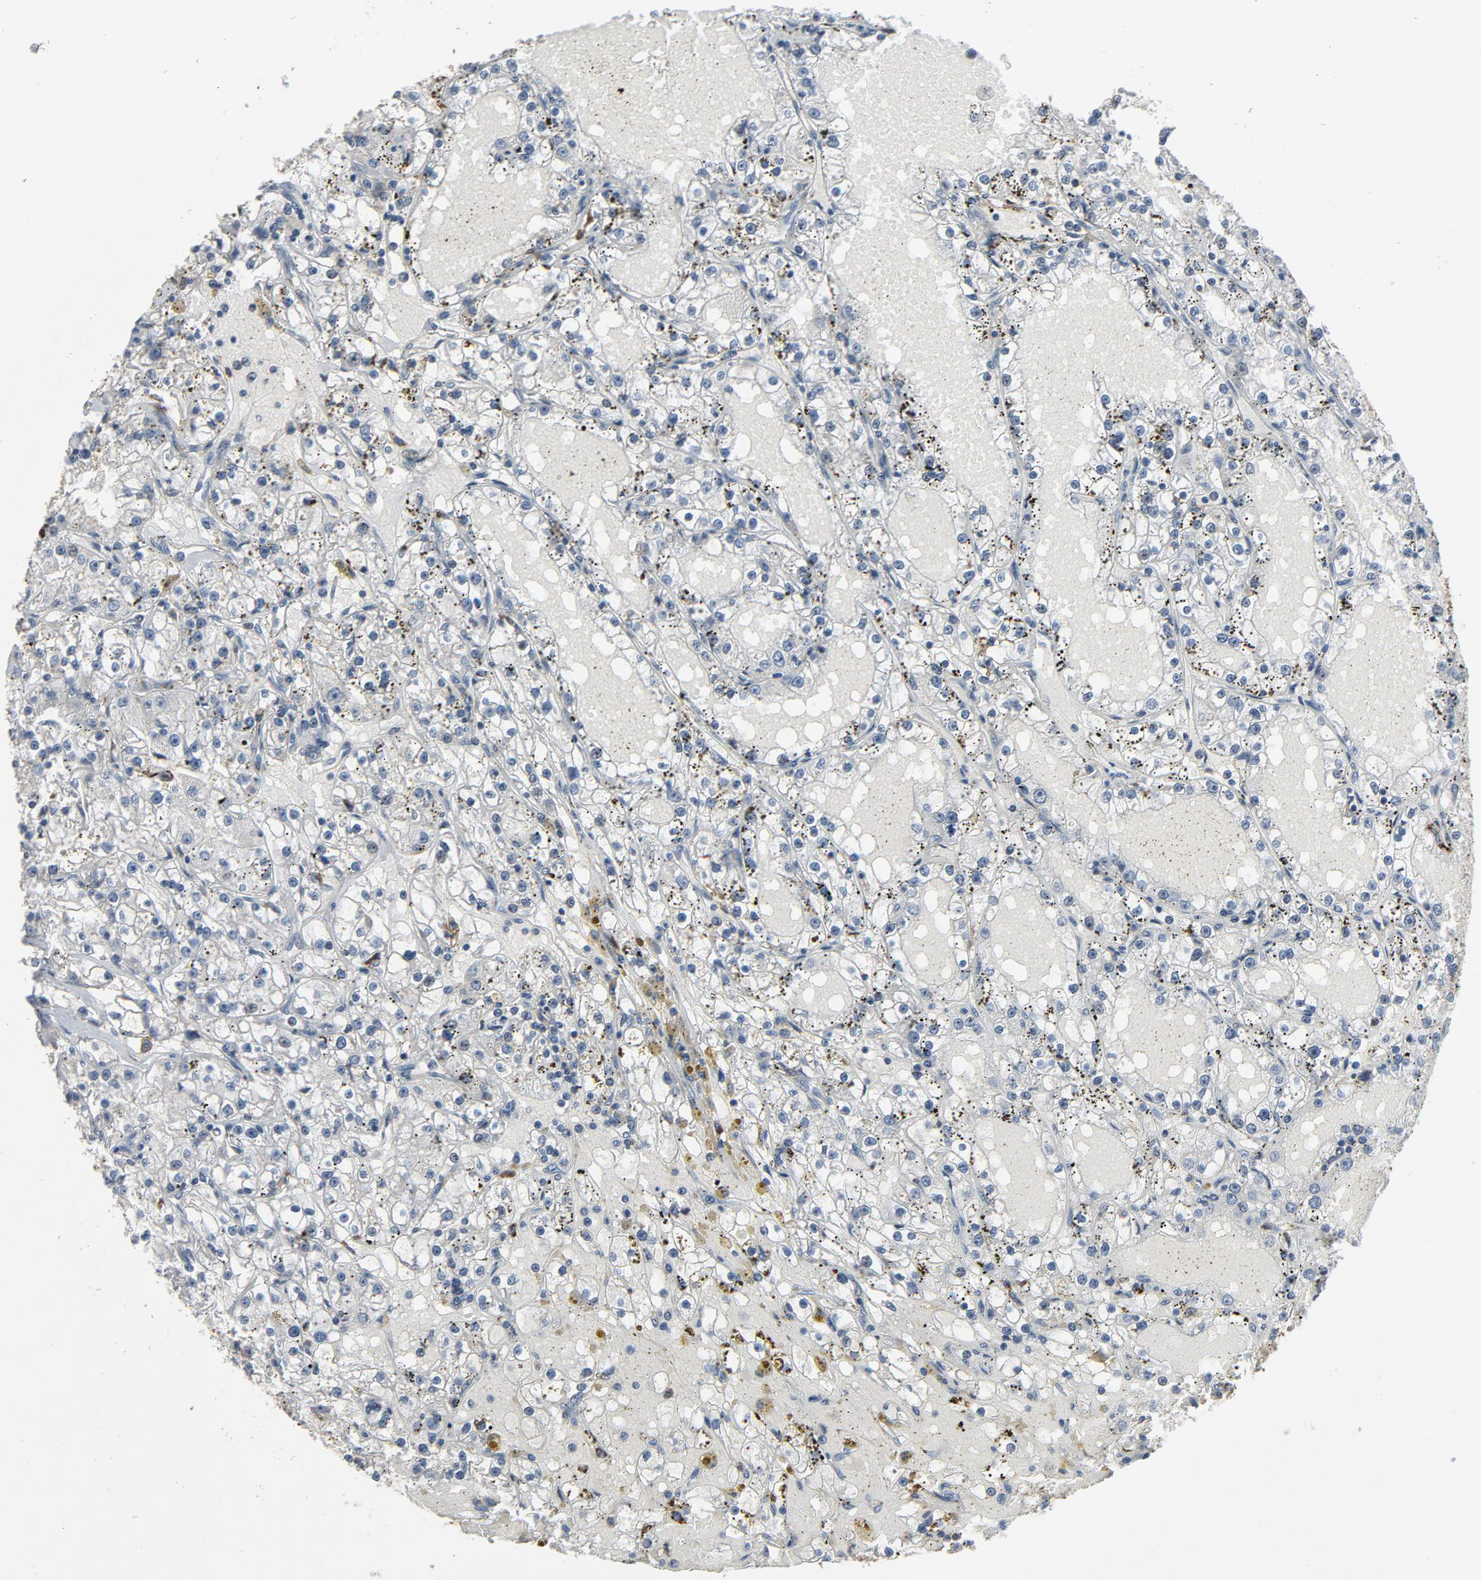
{"staining": {"intensity": "negative", "quantity": "none", "location": "none"}, "tissue": "renal cancer", "cell_type": "Tumor cells", "image_type": "cancer", "snomed": [{"axis": "morphology", "description": "Adenocarcinoma, NOS"}, {"axis": "topography", "description": "Kidney"}], "caption": "DAB immunohistochemical staining of human renal cancer exhibits no significant positivity in tumor cells.", "gene": "PDZD4", "patient": {"sex": "male", "age": 56}}